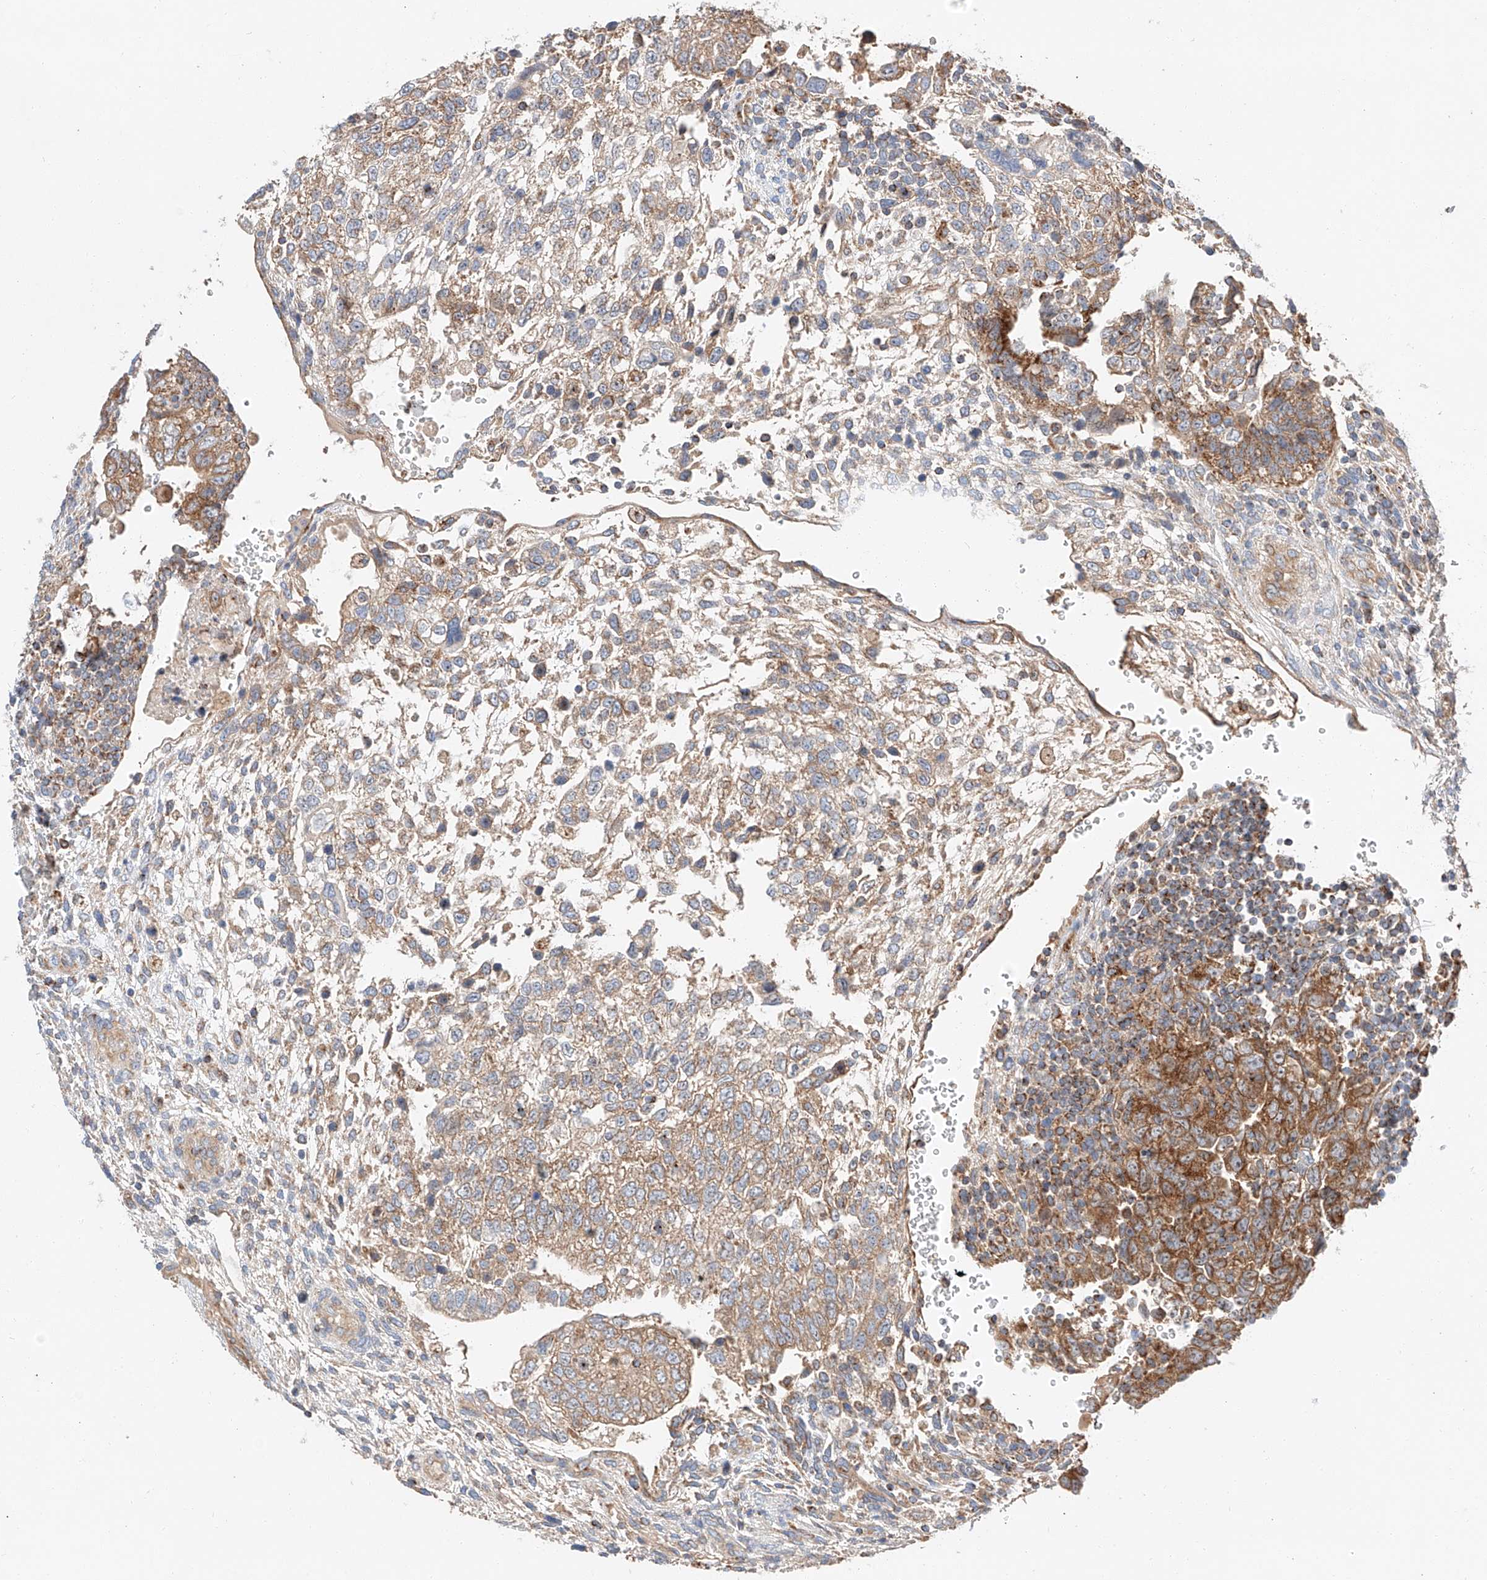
{"staining": {"intensity": "moderate", "quantity": ">75%", "location": "cytoplasmic/membranous"}, "tissue": "testis cancer", "cell_type": "Tumor cells", "image_type": "cancer", "snomed": [{"axis": "morphology", "description": "Carcinoma, Embryonal, NOS"}, {"axis": "topography", "description": "Testis"}], "caption": "This image shows immunohistochemistry (IHC) staining of embryonal carcinoma (testis), with medium moderate cytoplasmic/membranous expression in about >75% of tumor cells.", "gene": "RUSC1", "patient": {"sex": "male", "age": 37}}